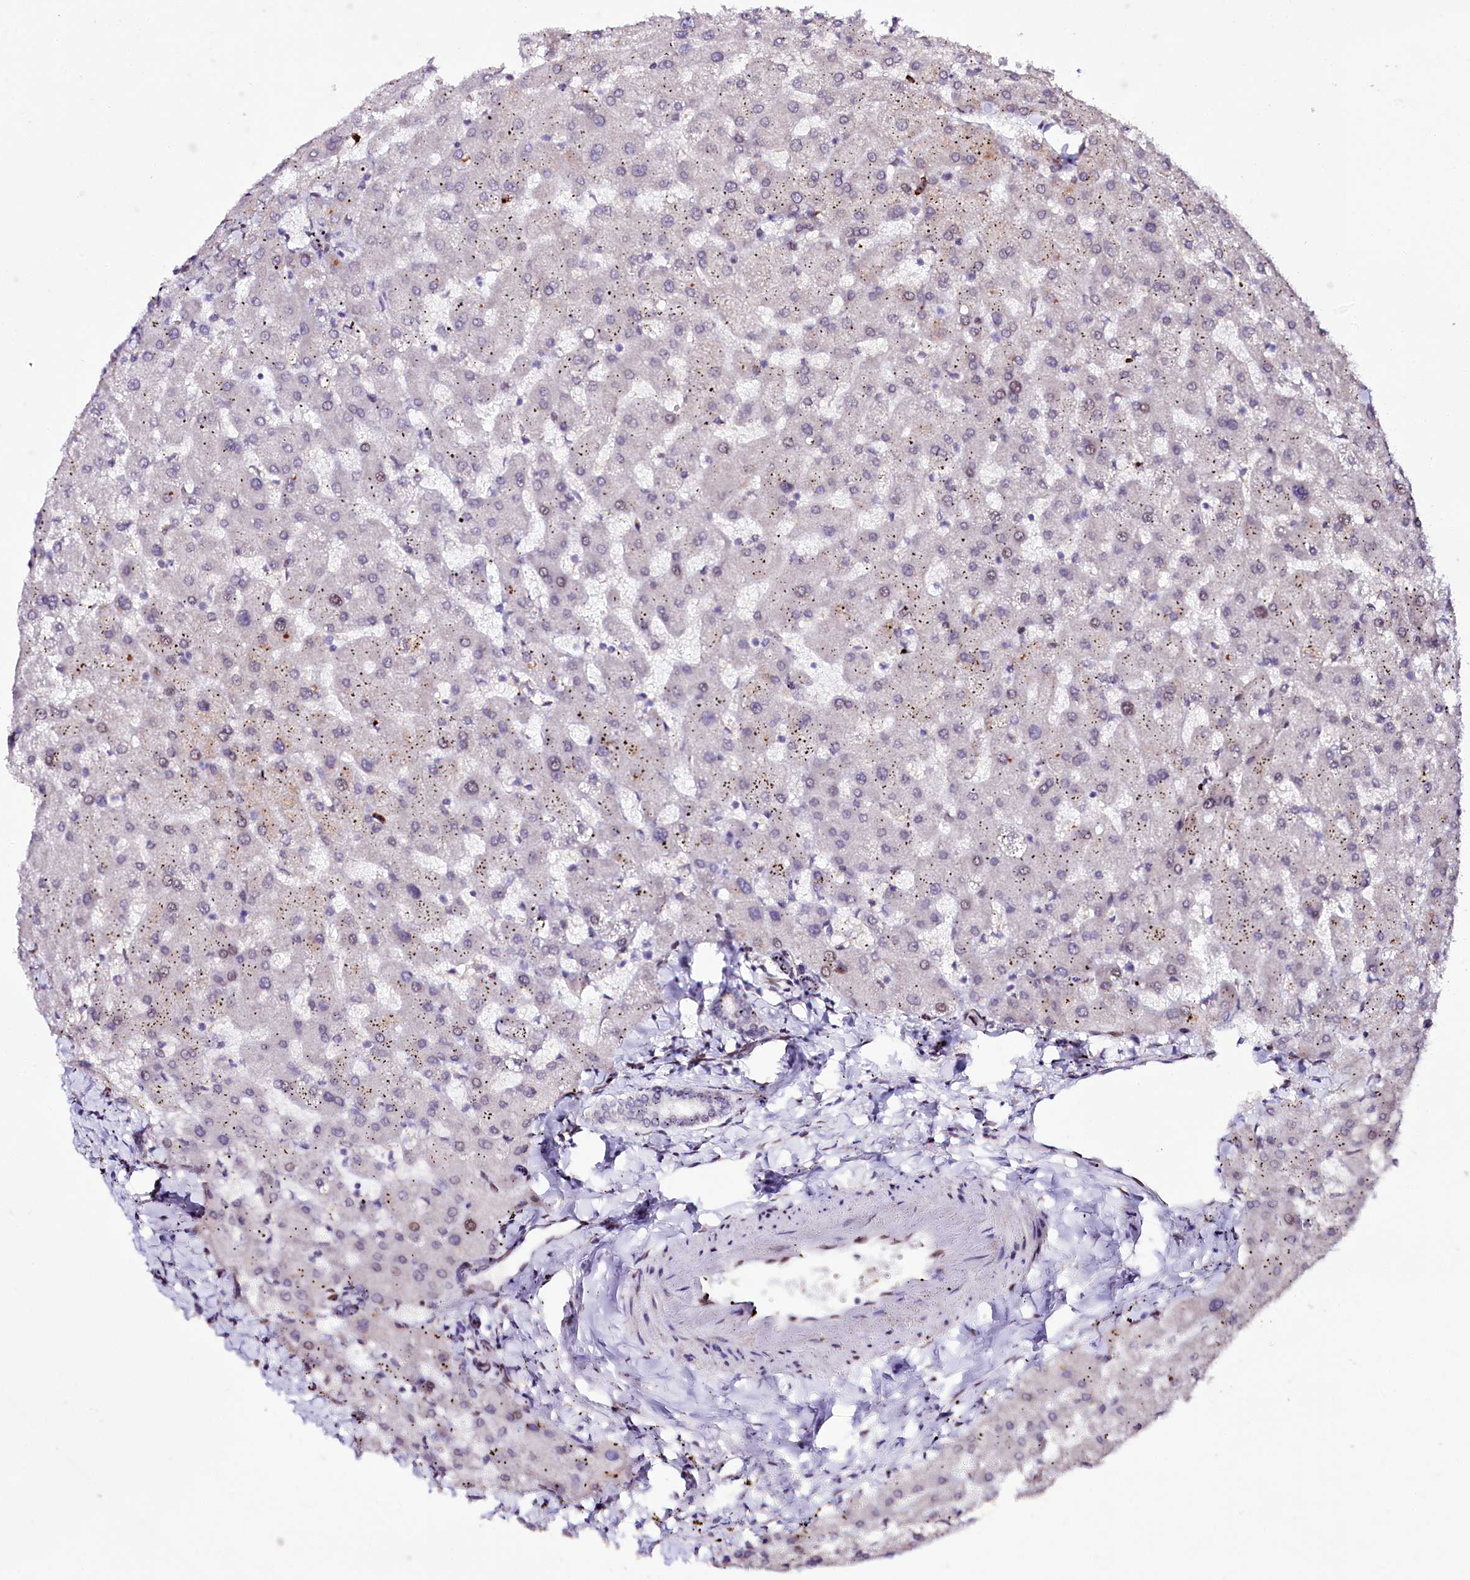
{"staining": {"intensity": "weak", "quantity": "<25%", "location": "cytoplasmic/membranous"}, "tissue": "liver", "cell_type": "Cholangiocytes", "image_type": "normal", "snomed": [{"axis": "morphology", "description": "Normal tissue, NOS"}, {"axis": "topography", "description": "Liver"}], "caption": "IHC histopathology image of normal human liver stained for a protein (brown), which shows no positivity in cholangiocytes. (Stains: DAB (3,3'-diaminobenzidine) IHC with hematoxylin counter stain, Microscopy: brightfield microscopy at high magnification).", "gene": "ZNF226", "patient": {"sex": "female", "age": 63}}